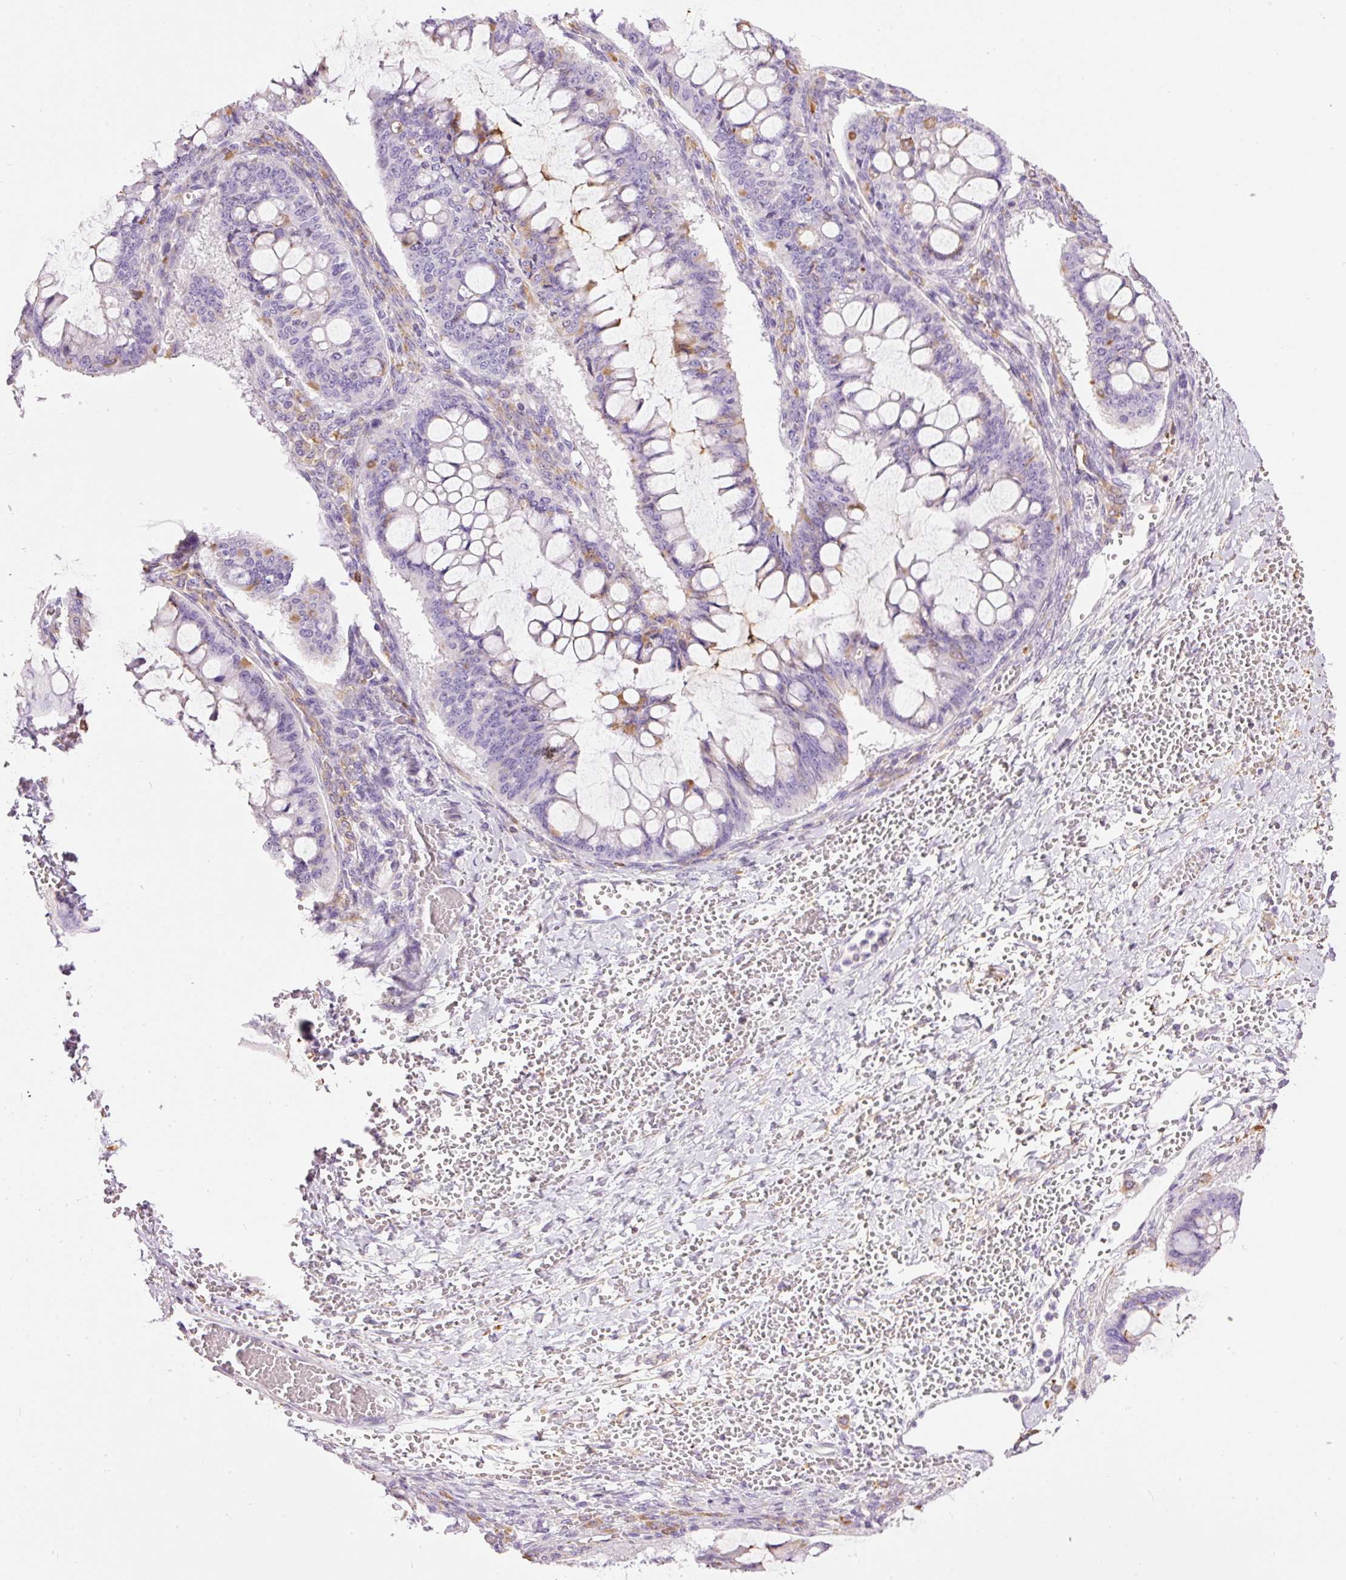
{"staining": {"intensity": "negative", "quantity": "none", "location": "none"}, "tissue": "ovarian cancer", "cell_type": "Tumor cells", "image_type": "cancer", "snomed": [{"axis": "morphology", "description": "Cystadenocarcinoma, mucinous, NOS"}, {"axis": "topography", "description": "Ovary"}], "caption": "This image is of mucinous cystadenocarcinoma (ovarian) stained with immunohistochemistry to label a protein in brown with the nuclei are counter-stained blue. There is no expression in tumor cells. The staining is performed using DAB brown chromogen with nuclei counter-stained in using hematoxylin.", "gene": "DOK6", "patient": {"sex": "female", "age": 73}}